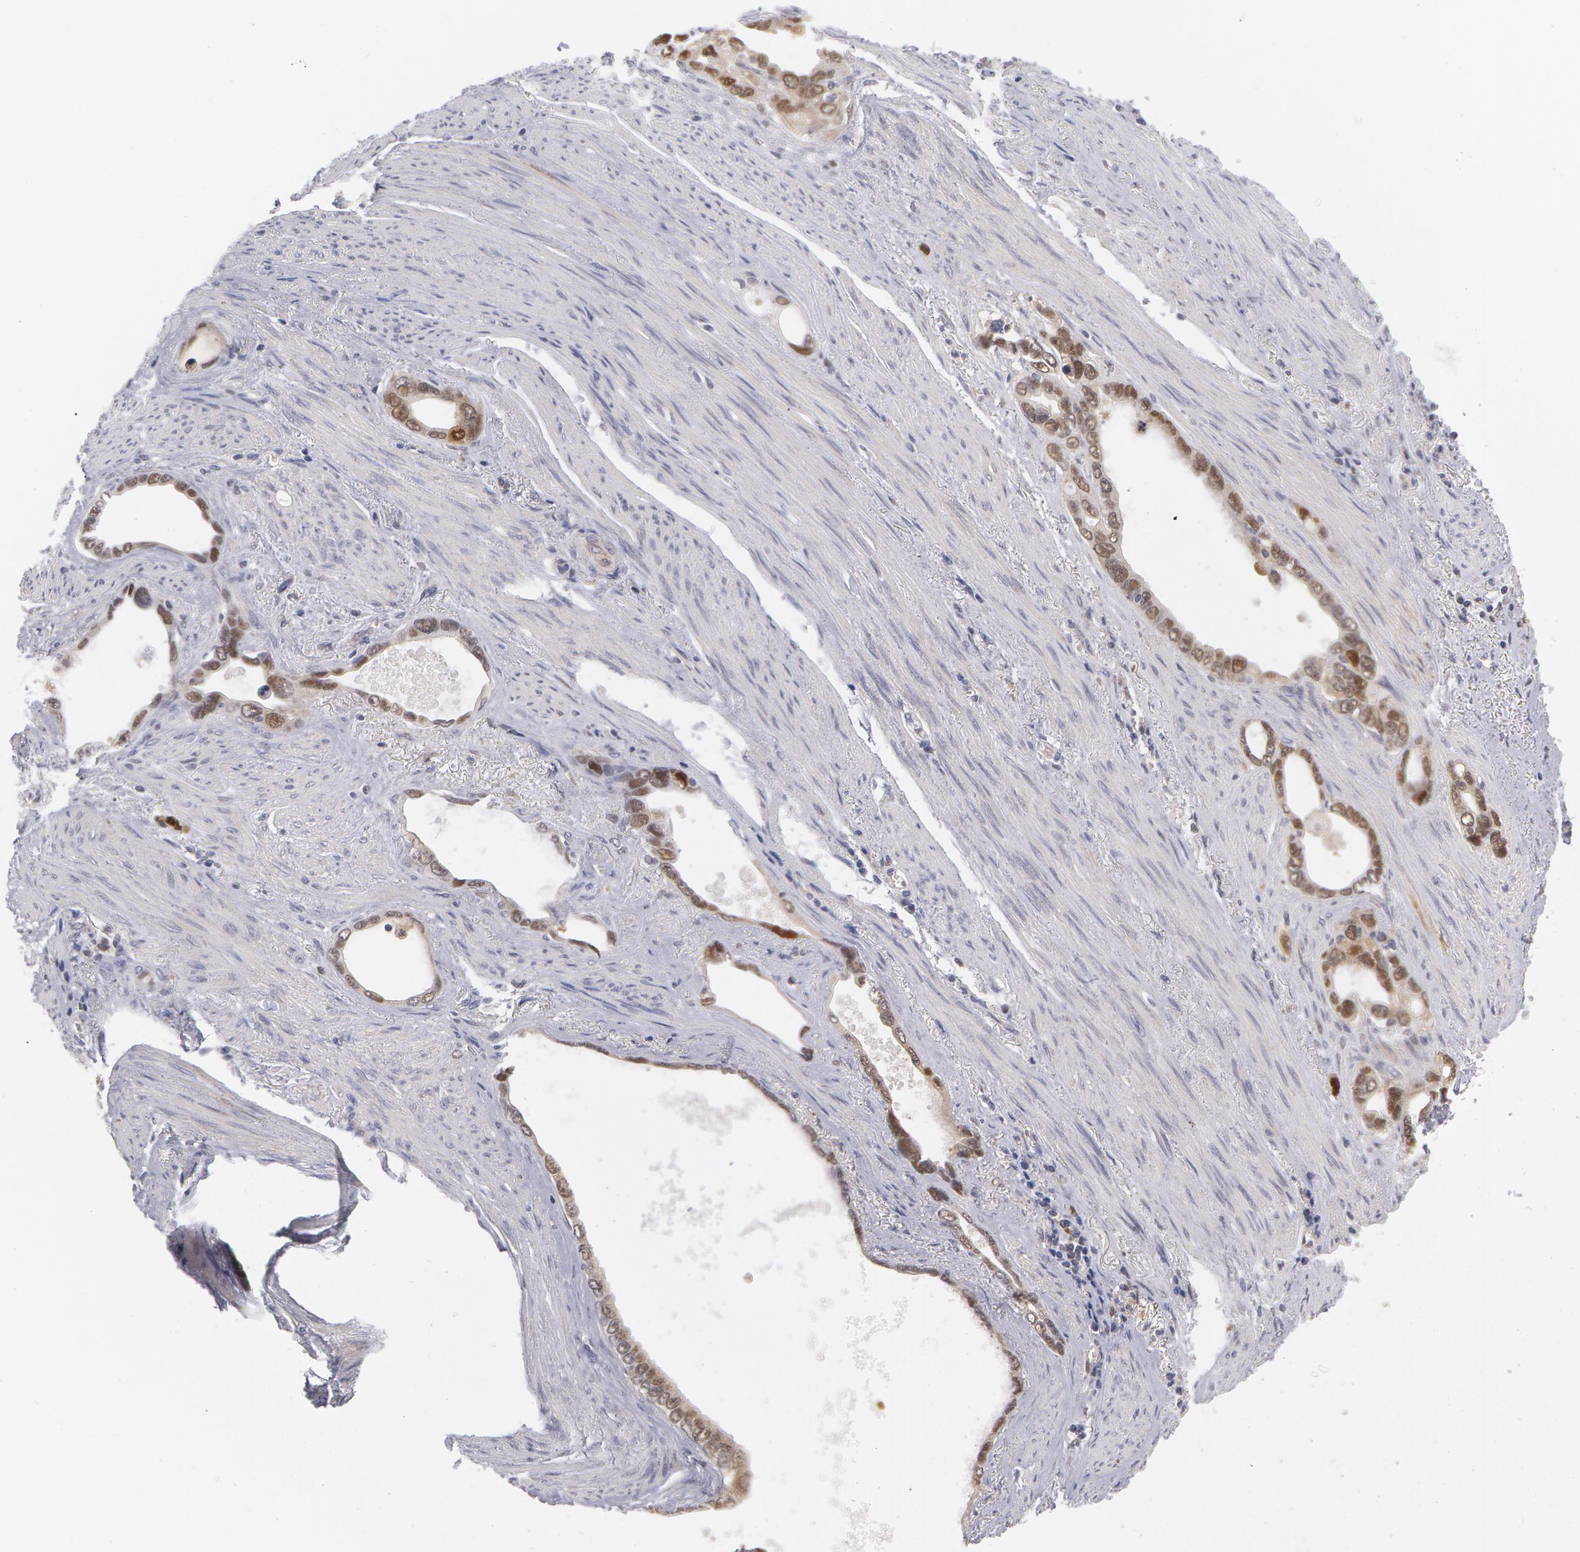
{"staining": {"intensity": "moderate", "quantity": "25%-75%", "location": "cytoplasmic/membranous,nuclear"}, "tissue": "stomach cancer", "cell_type": "Tumor cells", "image_type": "cancer", "snomed": [{"axis": "morphology", "description": "Adenocarcinoma, NOS"}, {"axis": "topography", "description": "Stomach"}], "caption": "Adenocarcinoma (stomach) tissue reveals moderate cytoplasmic/membranous and nuclear expression in approximately 25%-75% of tumor cells", "gene": "TXNRD1", "patient": {"sex": "male", "age": 78}}